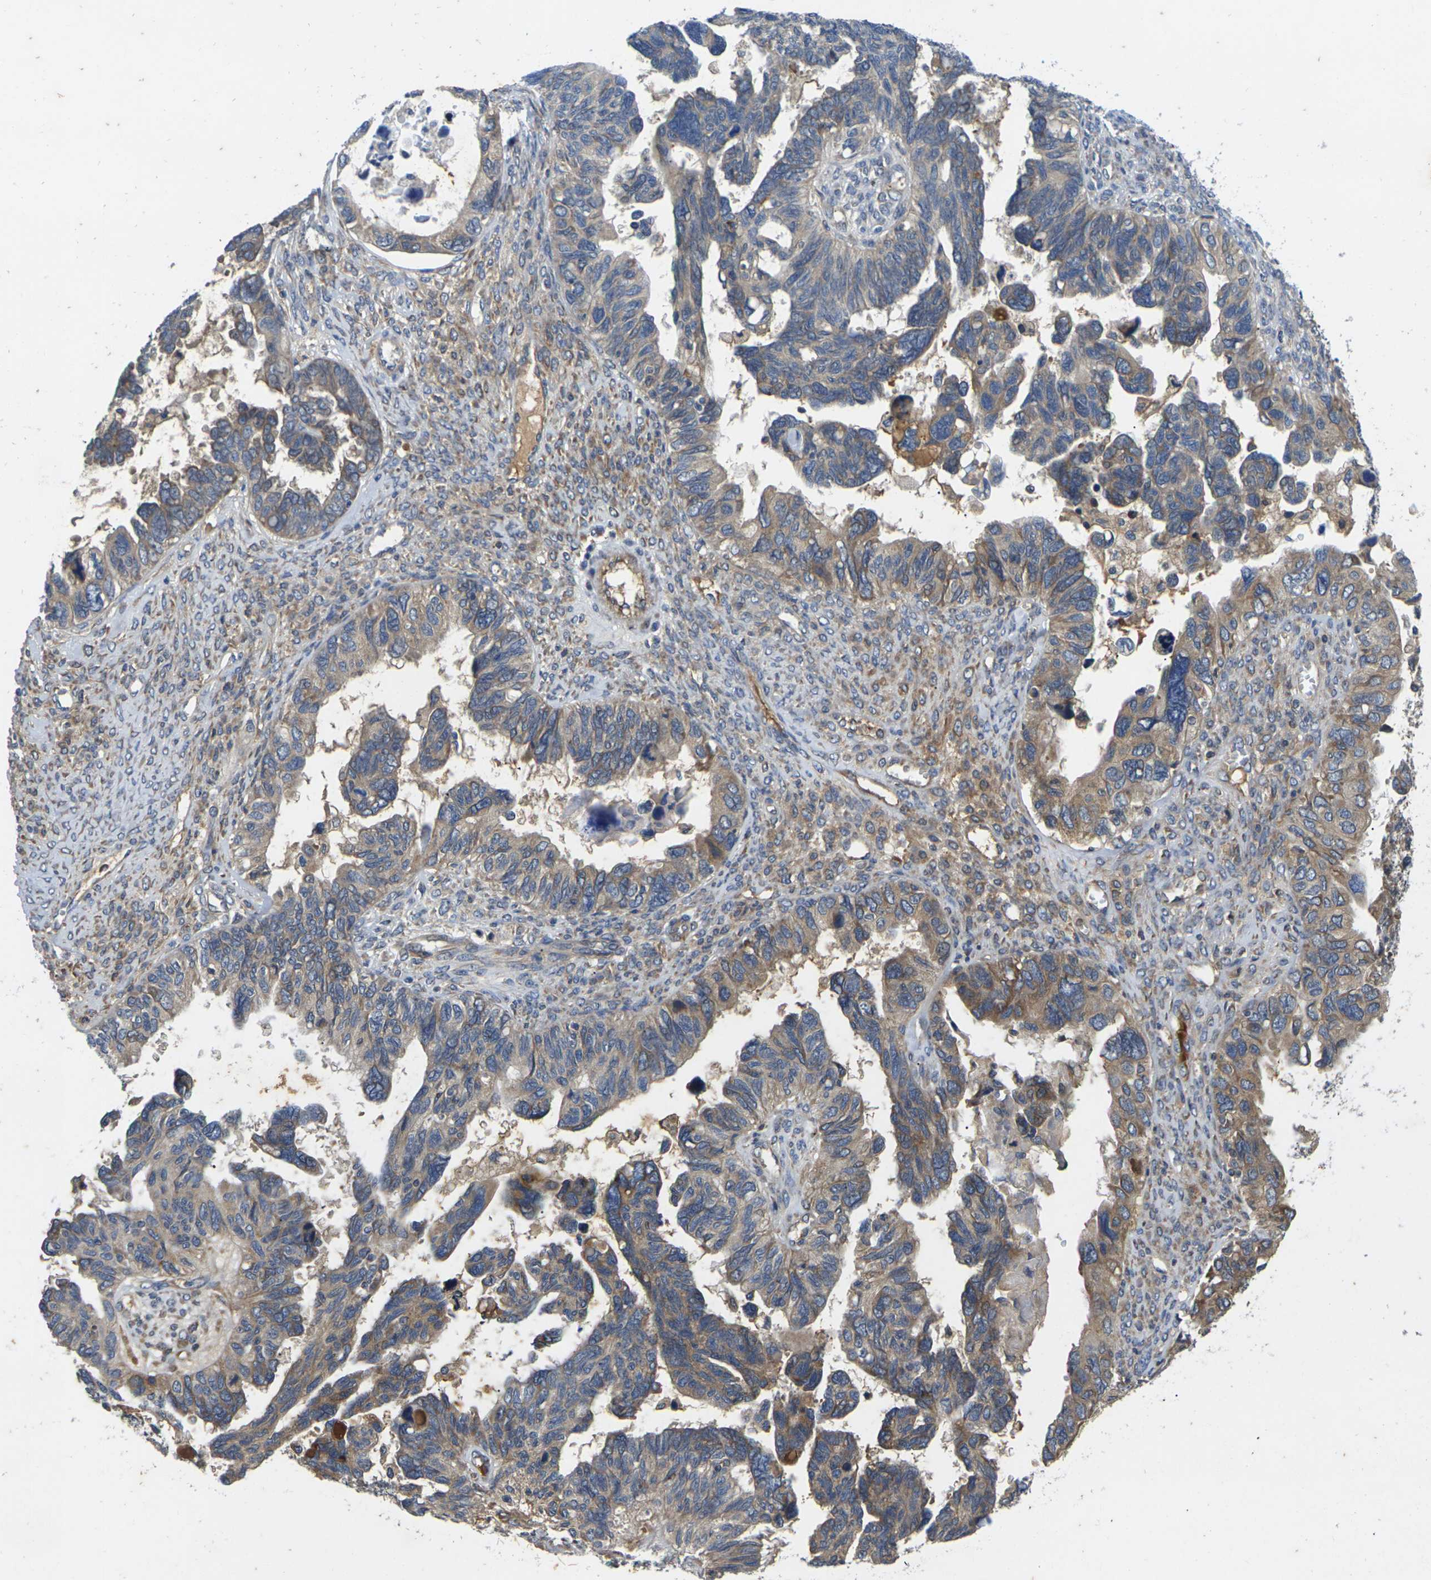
{"staining": {"intensity": "moderate", "quantity": ">75%", "location": "cytoplasmic/membranous"}, "tissue": "ovarian cancer", "cell_type": "Tumor cells", "image_type": "cancer", "snomed": [{"axis": "morphology", "description": "Cystadenocarcinoma, serous, NOS"}, {"axis": "topography", "description": "Ovary"}], "caption": "This micrograph shows IHC staining of ovarian cancer (serous cystadenocarcinoma), with medium moderate cytoplasmic/membranous expression in about >75% of tumor cells.", "gene": "KIF1B", "patient": {"sex": "female", "age": 79}}